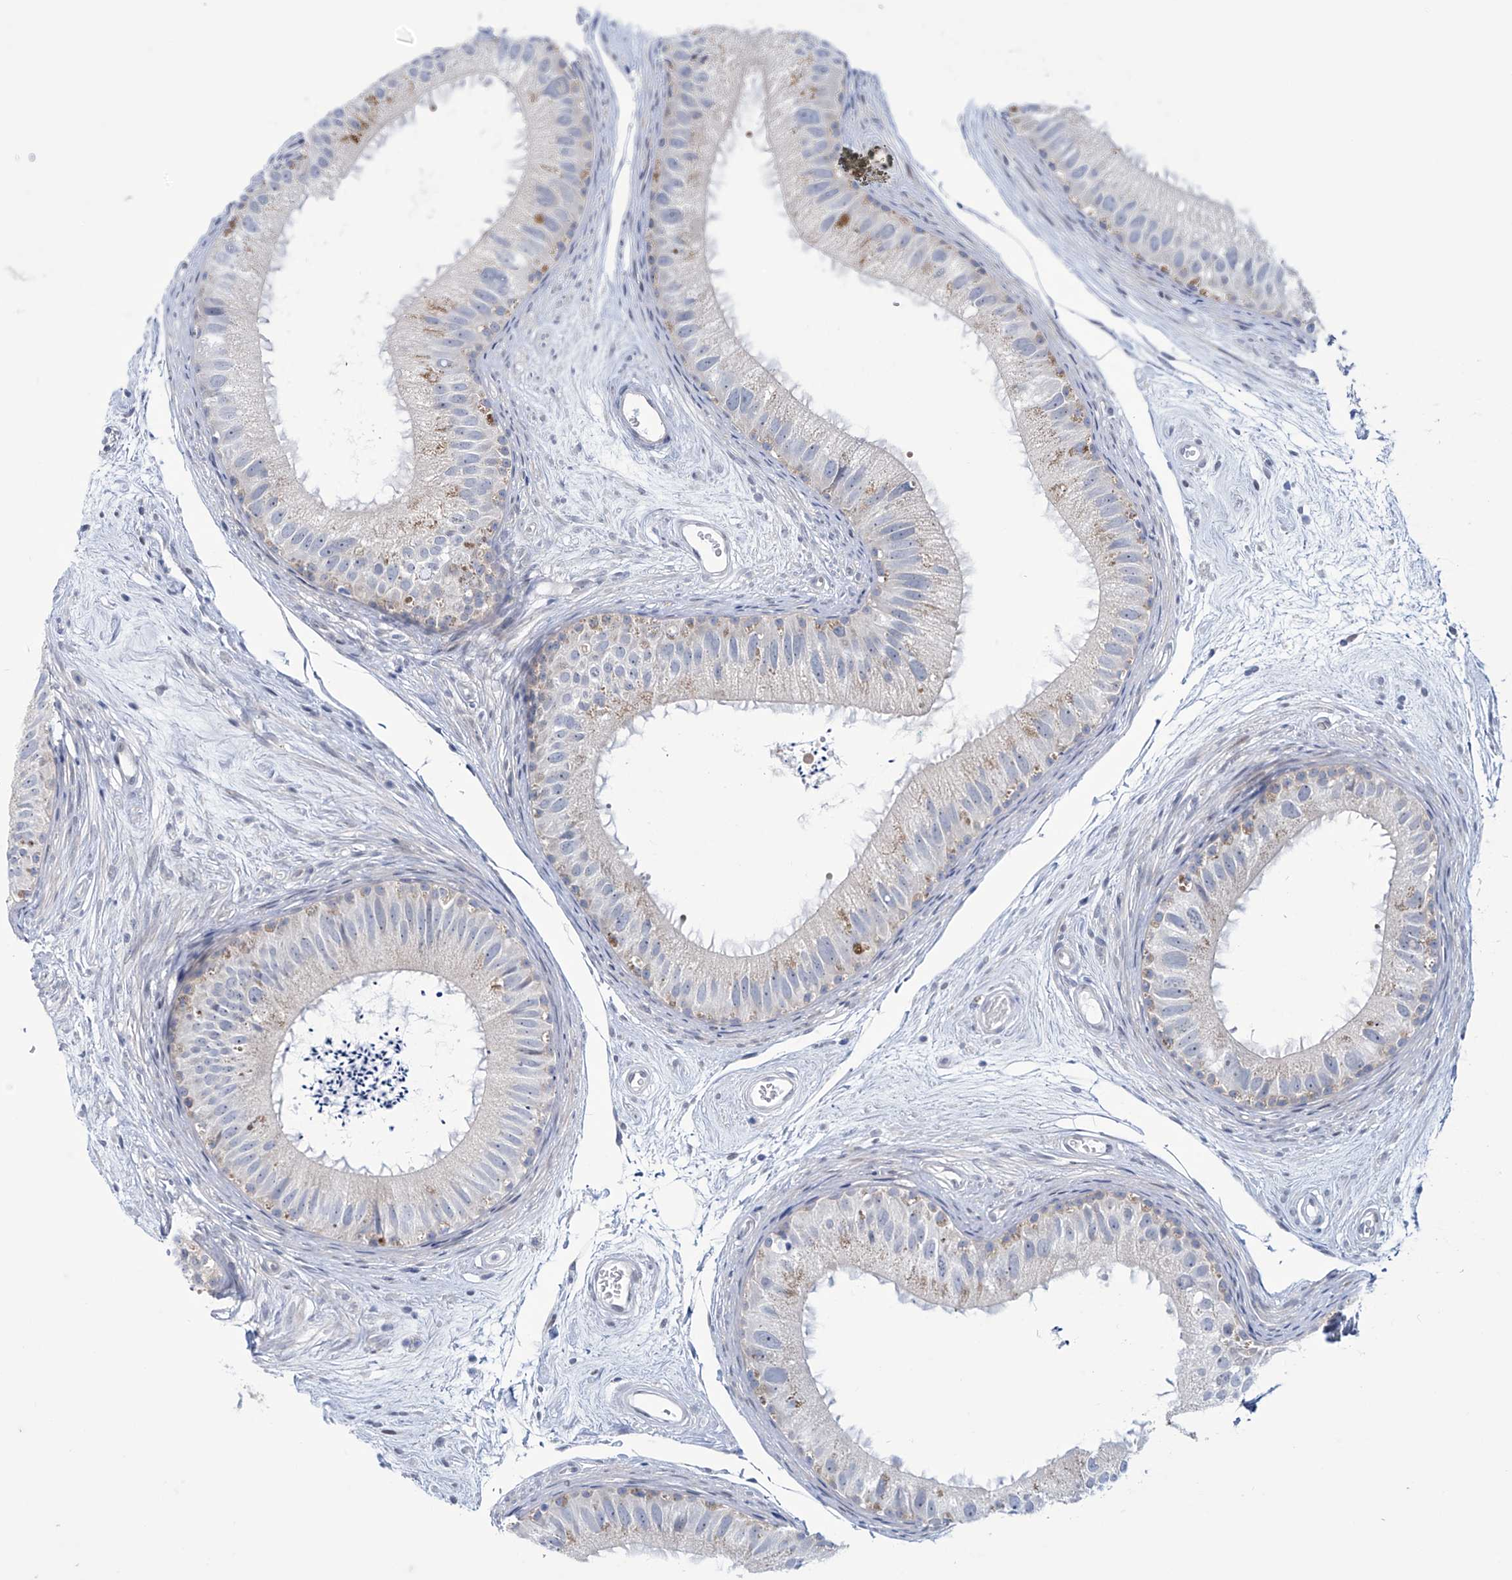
{"staining": {"intensity": "negative", "quantity": "none", "location": "none"}, "tissue": "epididymis", "cell_type": "Glandular cells", "image_type": "normal", "snomed": [{"axis": "morphology", "description": "Normal tissue, NOS"}, {"axis": "topography", "description": "Epididymis"}], "caption": "Glandular cells show no significant protein staining in unremarkable epididymis. (IHC, brightfield microscopy, high magnification).", "gene": "TRIM60", "patient": {"sex": "male", "age": 77}}